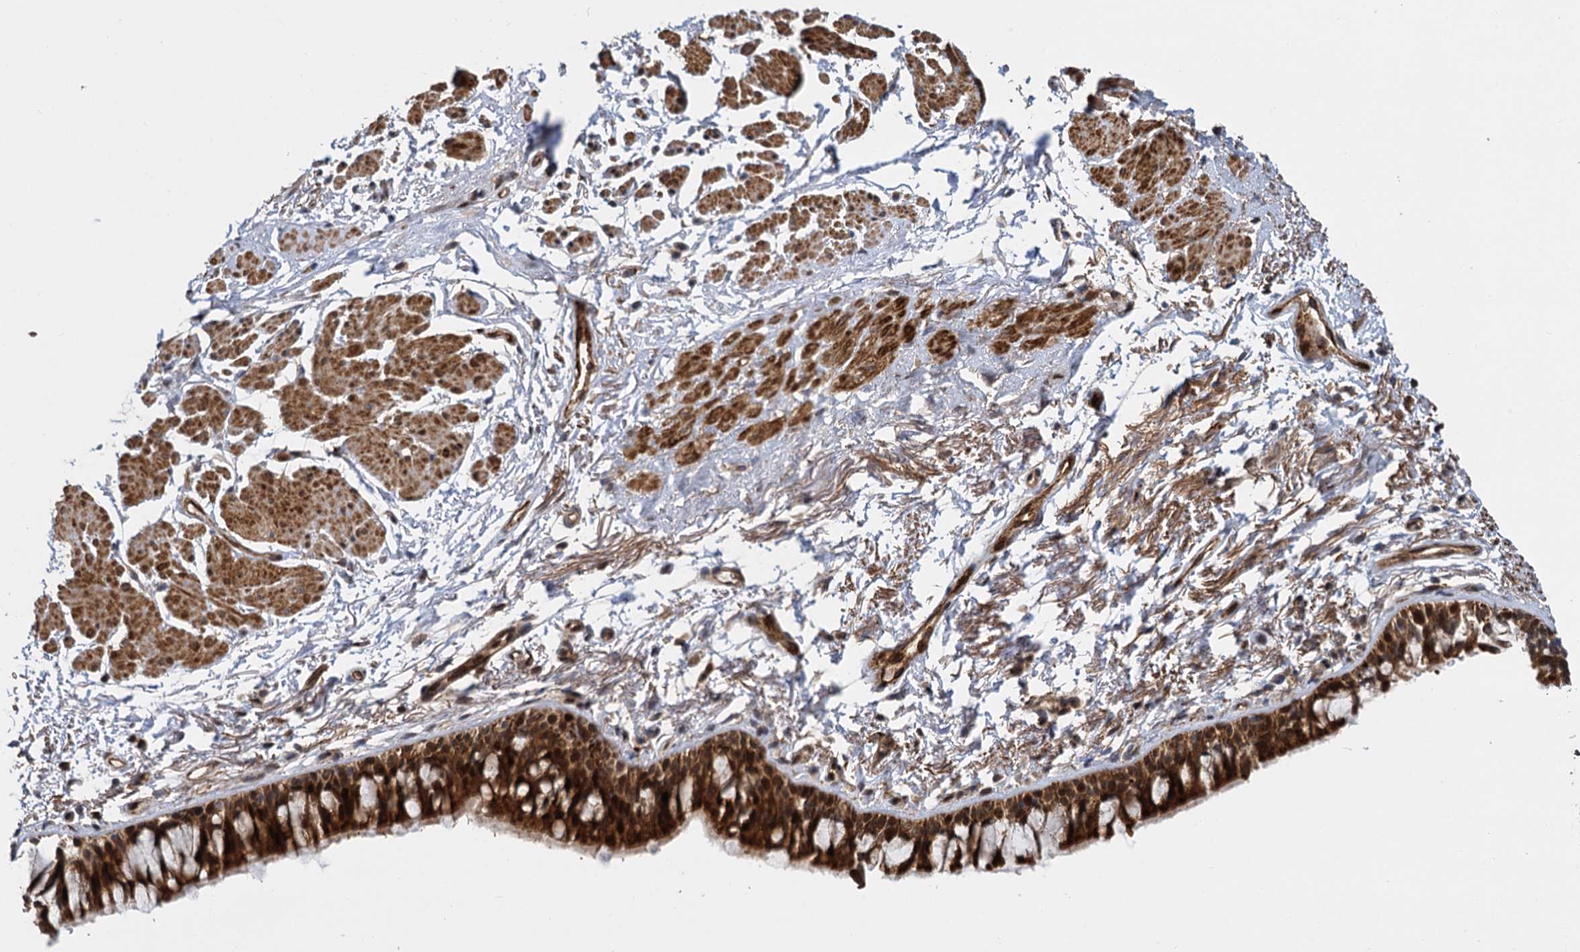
{"staining": {"intensity": "strong", "quantity": ">75%", "location": "cytoplasmic/membranous,nuclear"}, "tissue": "bronchus", "cell_type": "Respiratory epithelial cells", "image_type": "normal", "snomed": [{"axis": "morphology", "description": "Normal tissue, NOS"}, {"axis": "topography", "description": "Cartilage tissue"}, {"axis": "topography", "description": "Bronchus"}], "caption": "Protein staining shows strong cytoplasmic/membranous,nuclear expression in approximately >75% of respiratory epithelial cells in unremarkable bronchus. Using DAB (3,3'-diaminobenzidine) (brown) and hematoxylin (blue) stains, captured at high magnification using brightfield microscopy.", "gene": "GAL3ST4", "patient": {"sex": "female", "age": 73}}